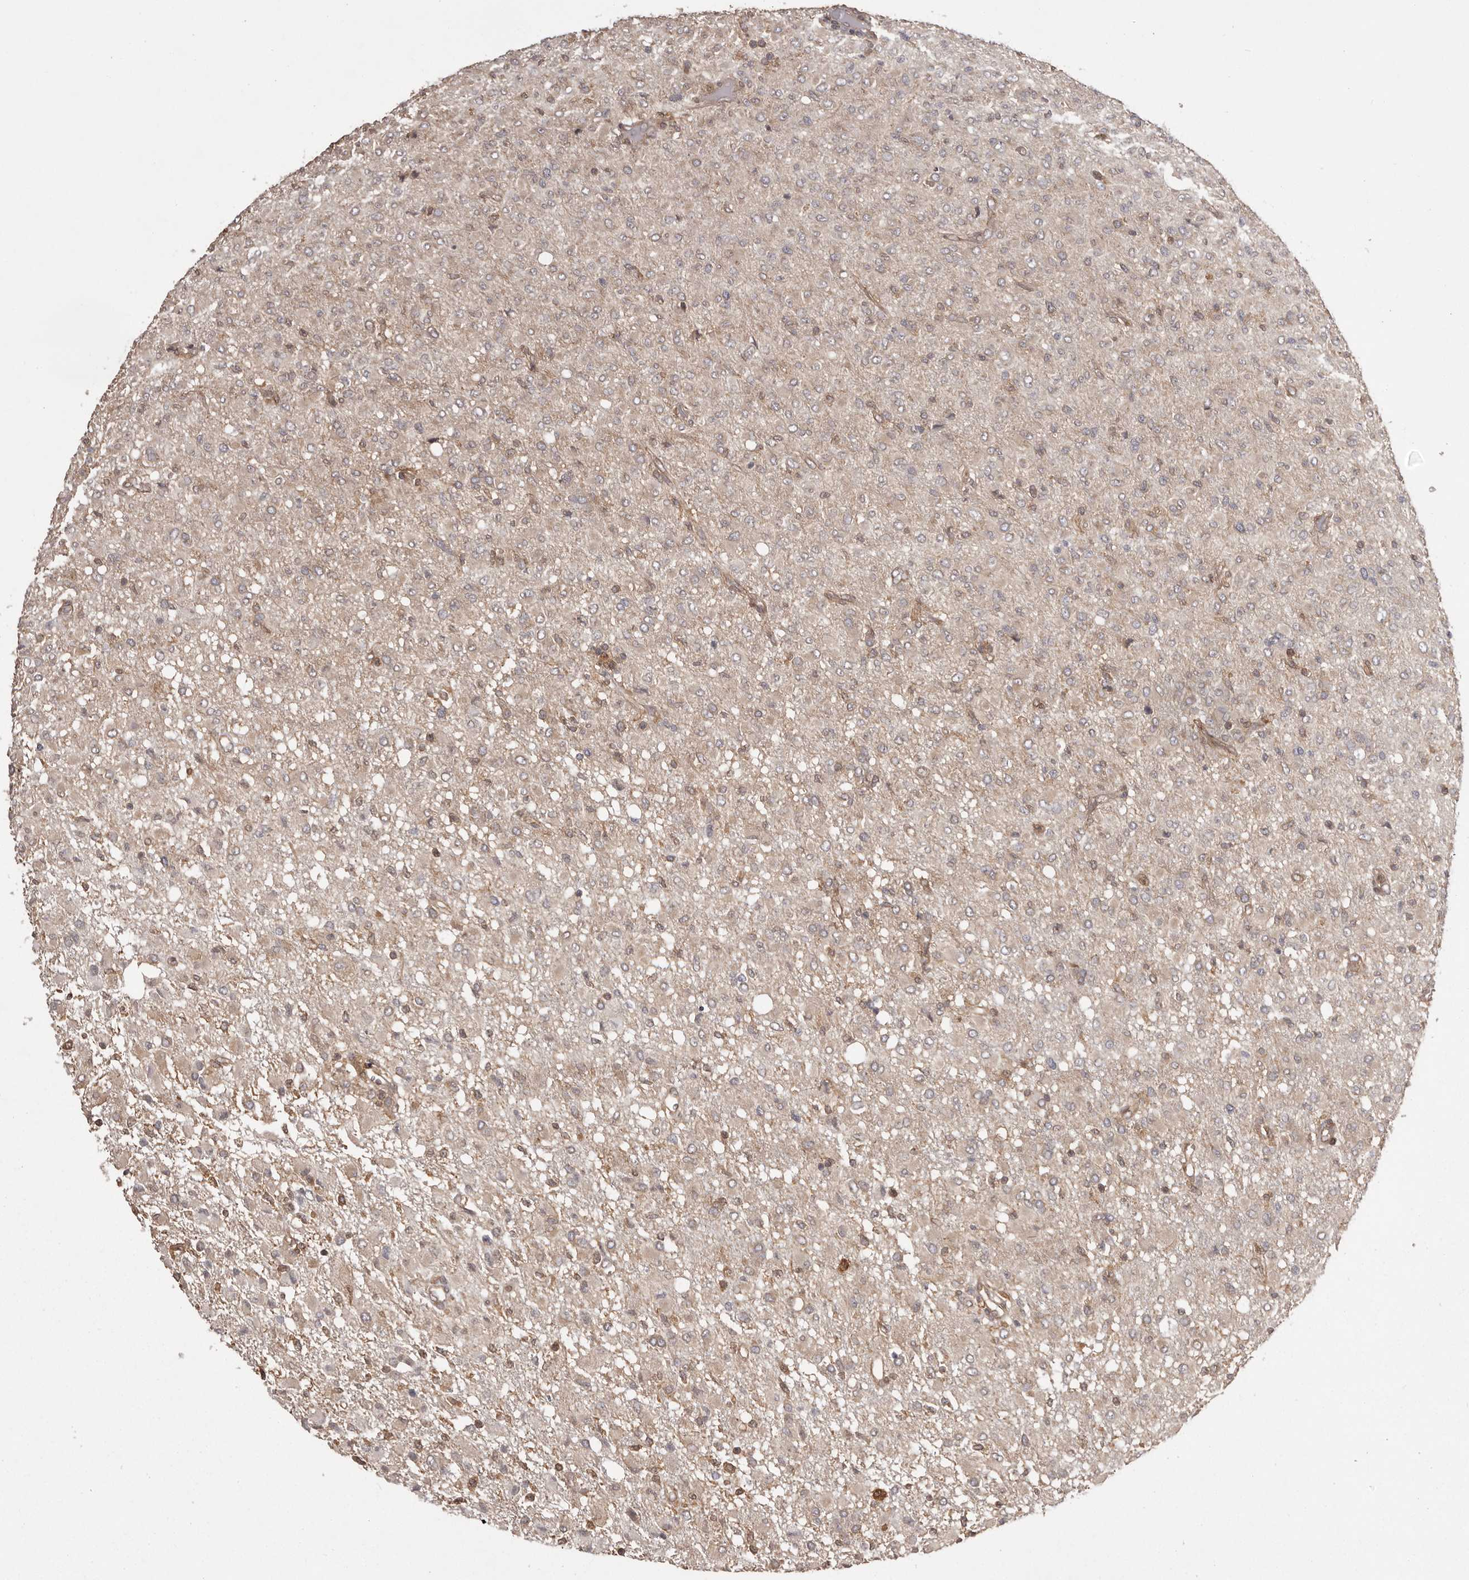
{"staining": {"intensity": "weak", "quantity": "<25%", "location": "cytoplasmic/membranous"}, "tissue": "glioma", "cell_type": "Tumor cells", "image_type": "cancer", "snomed": [{"axis": "morphology", "description": "Glioma, malignant, High grade"}, {"axis": "topography", "description": "Brain"}], "caption": "The immunohistochemistry (IHC) photomicrograph has no significant expression in tumor cells of glioma tissue.", "gene": "NFKBIA", "patient": {"sex": "female", "age": 57}}